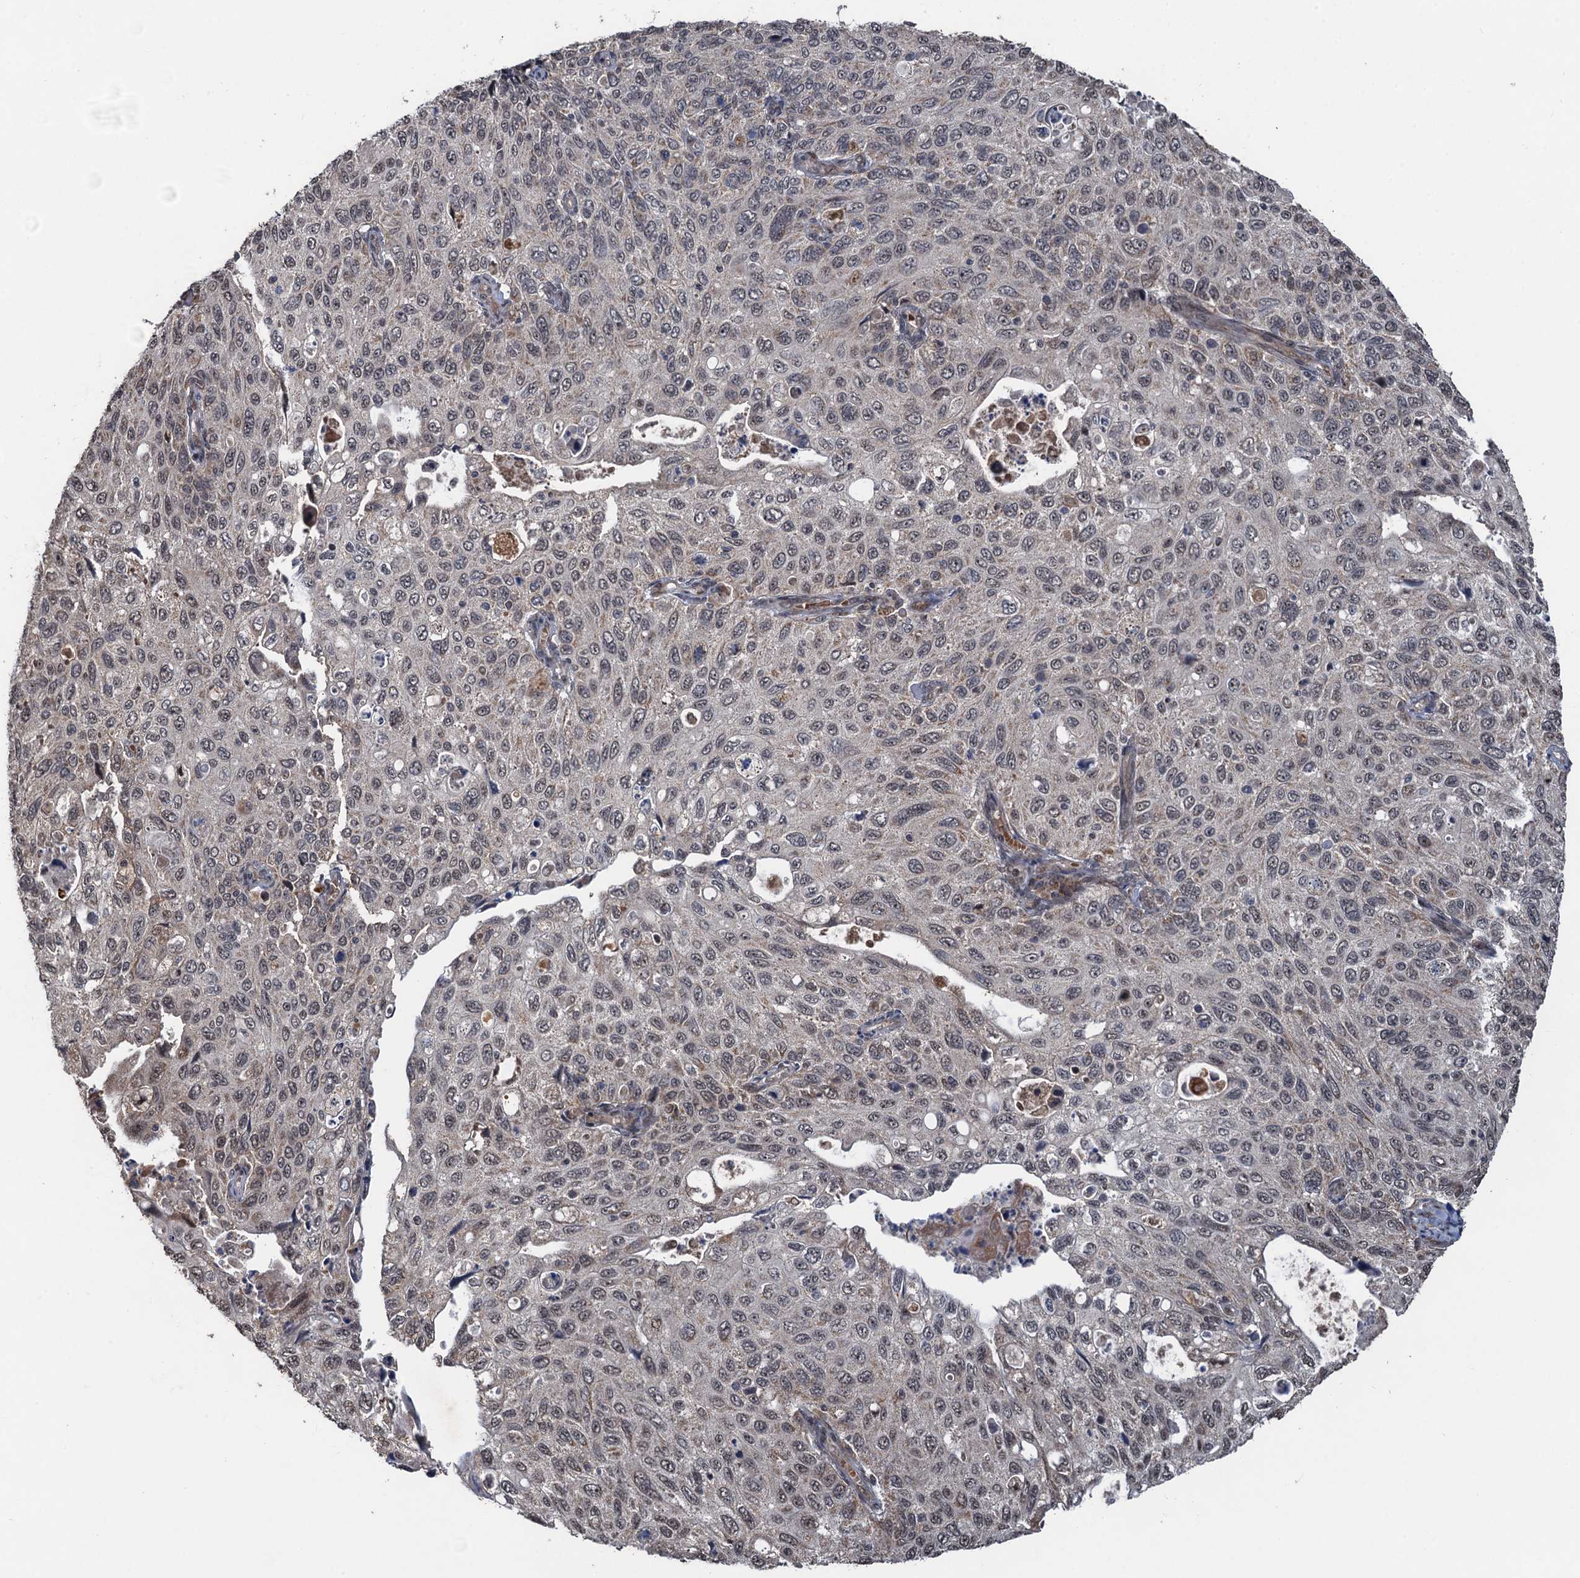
{"staining": {"intensity": "weak", "quantity": "25%-75%", "location": "cytoplasmic/membranous,nuclear"}, "tissue": "cervical cancer", "cell_type": "Tumor cells", "image_type": "cancer", "snomed": [{"axis": "morphology", "description": "Squamous cell carcinoma, NOS"}, {"axis": "topography", "description": "Cervix"}], "caption": "This micrograph exhibits immunohistochemistry (IHC) staining of human squamous cell carcinoma (cervical), with low weak cytoplasmic/membranous and nuclear staining in approximately 25%-75% of tumor cells.", "gene": "REP15", "patient": {"sex": "female", "age": 70}}